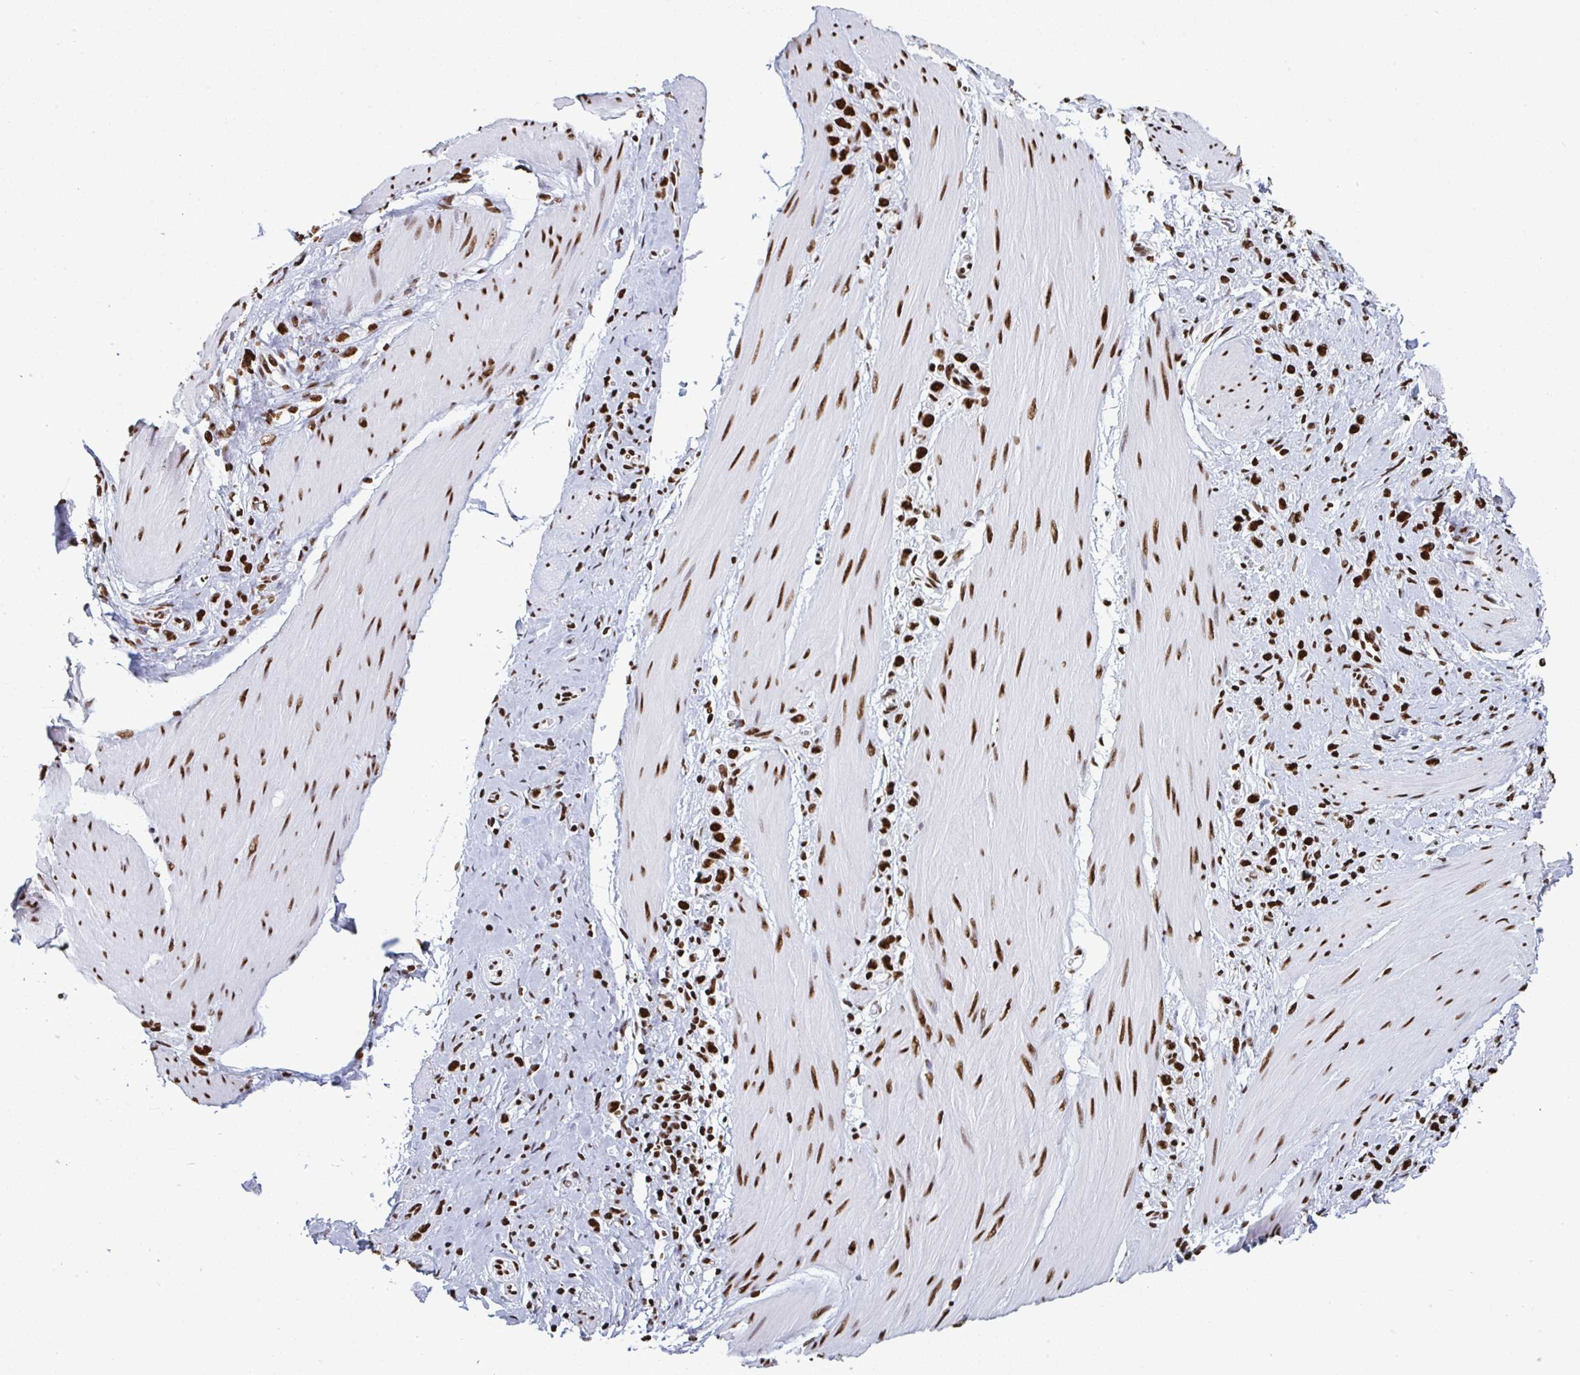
{"staining": {"intensity": "strong", "quantity": ">75%", "location": "nuclear"}, "tissue": "stomach cancer", "cell_type": "Tumor cells", "image_type": "cancer", "snomed": [{"axis": "morphology", "description": "Adenocarcinoma, NOS"}, {"axis": "topography", "description": "Stomach"}], "caption": "This is an image of immunohistochemistry (IHC) staining of stomach cancer, which shows strong expression in the nuclear of tumor cells.", "gene": "GAR1", "patient": {"sex": "female", "age": 65}}